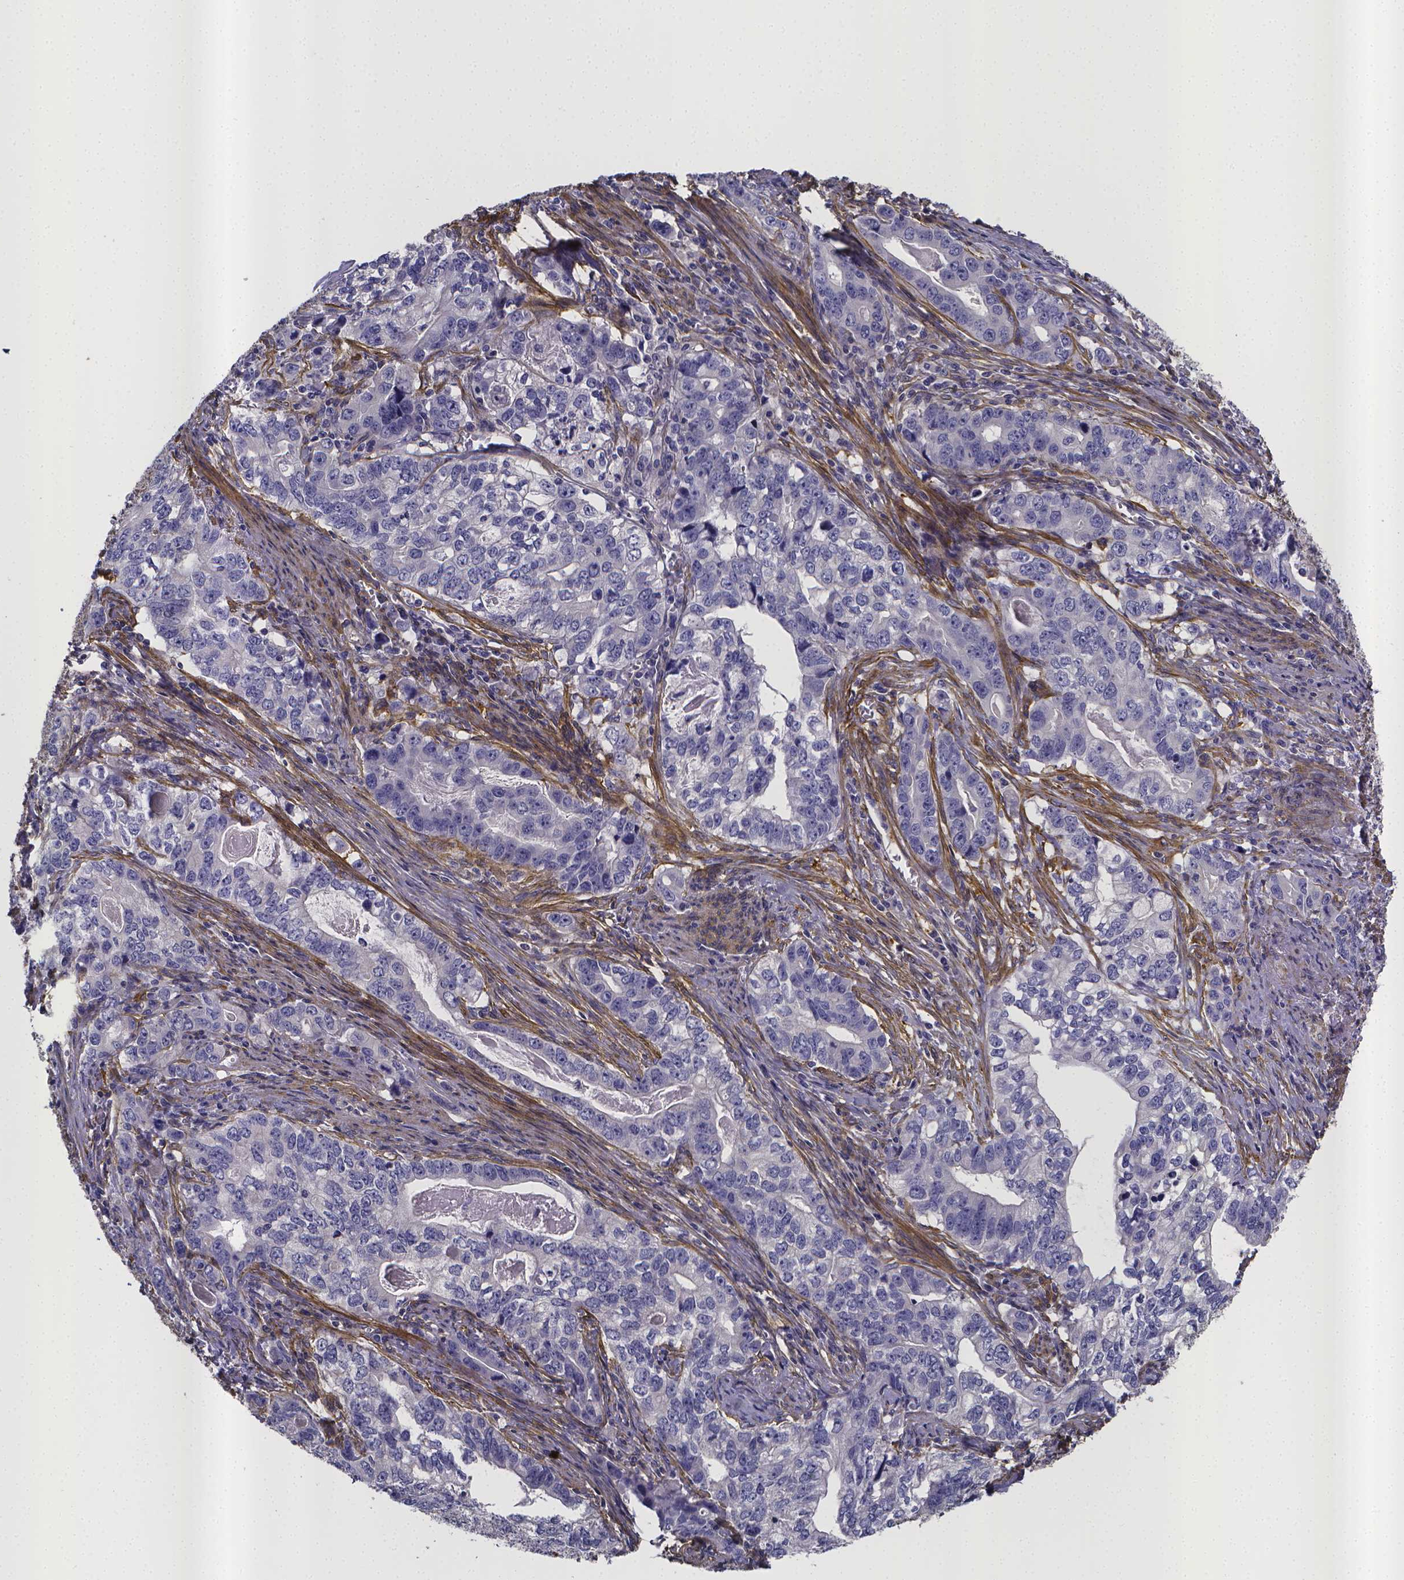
{"staining": {"intensity": "negative", "quantity": "none", "location": "none"}, "tissue": "stomach cancer", "cell_type": "Tumor cells", "image_type": "cancer", "snomed": [{"axis": "morphology", "description": "Adenocarcinoma, NOS"}, {"axis": "topography", "description": "Stomach, lower"}], "caption": "A high-resolution image shows immunohistochemistry staining of stomach cancer (adenocarcinoma), which shows no significant staining in tumor cells.", "gene": "RERG", "patient": {"sex": "female", "age": 72}}